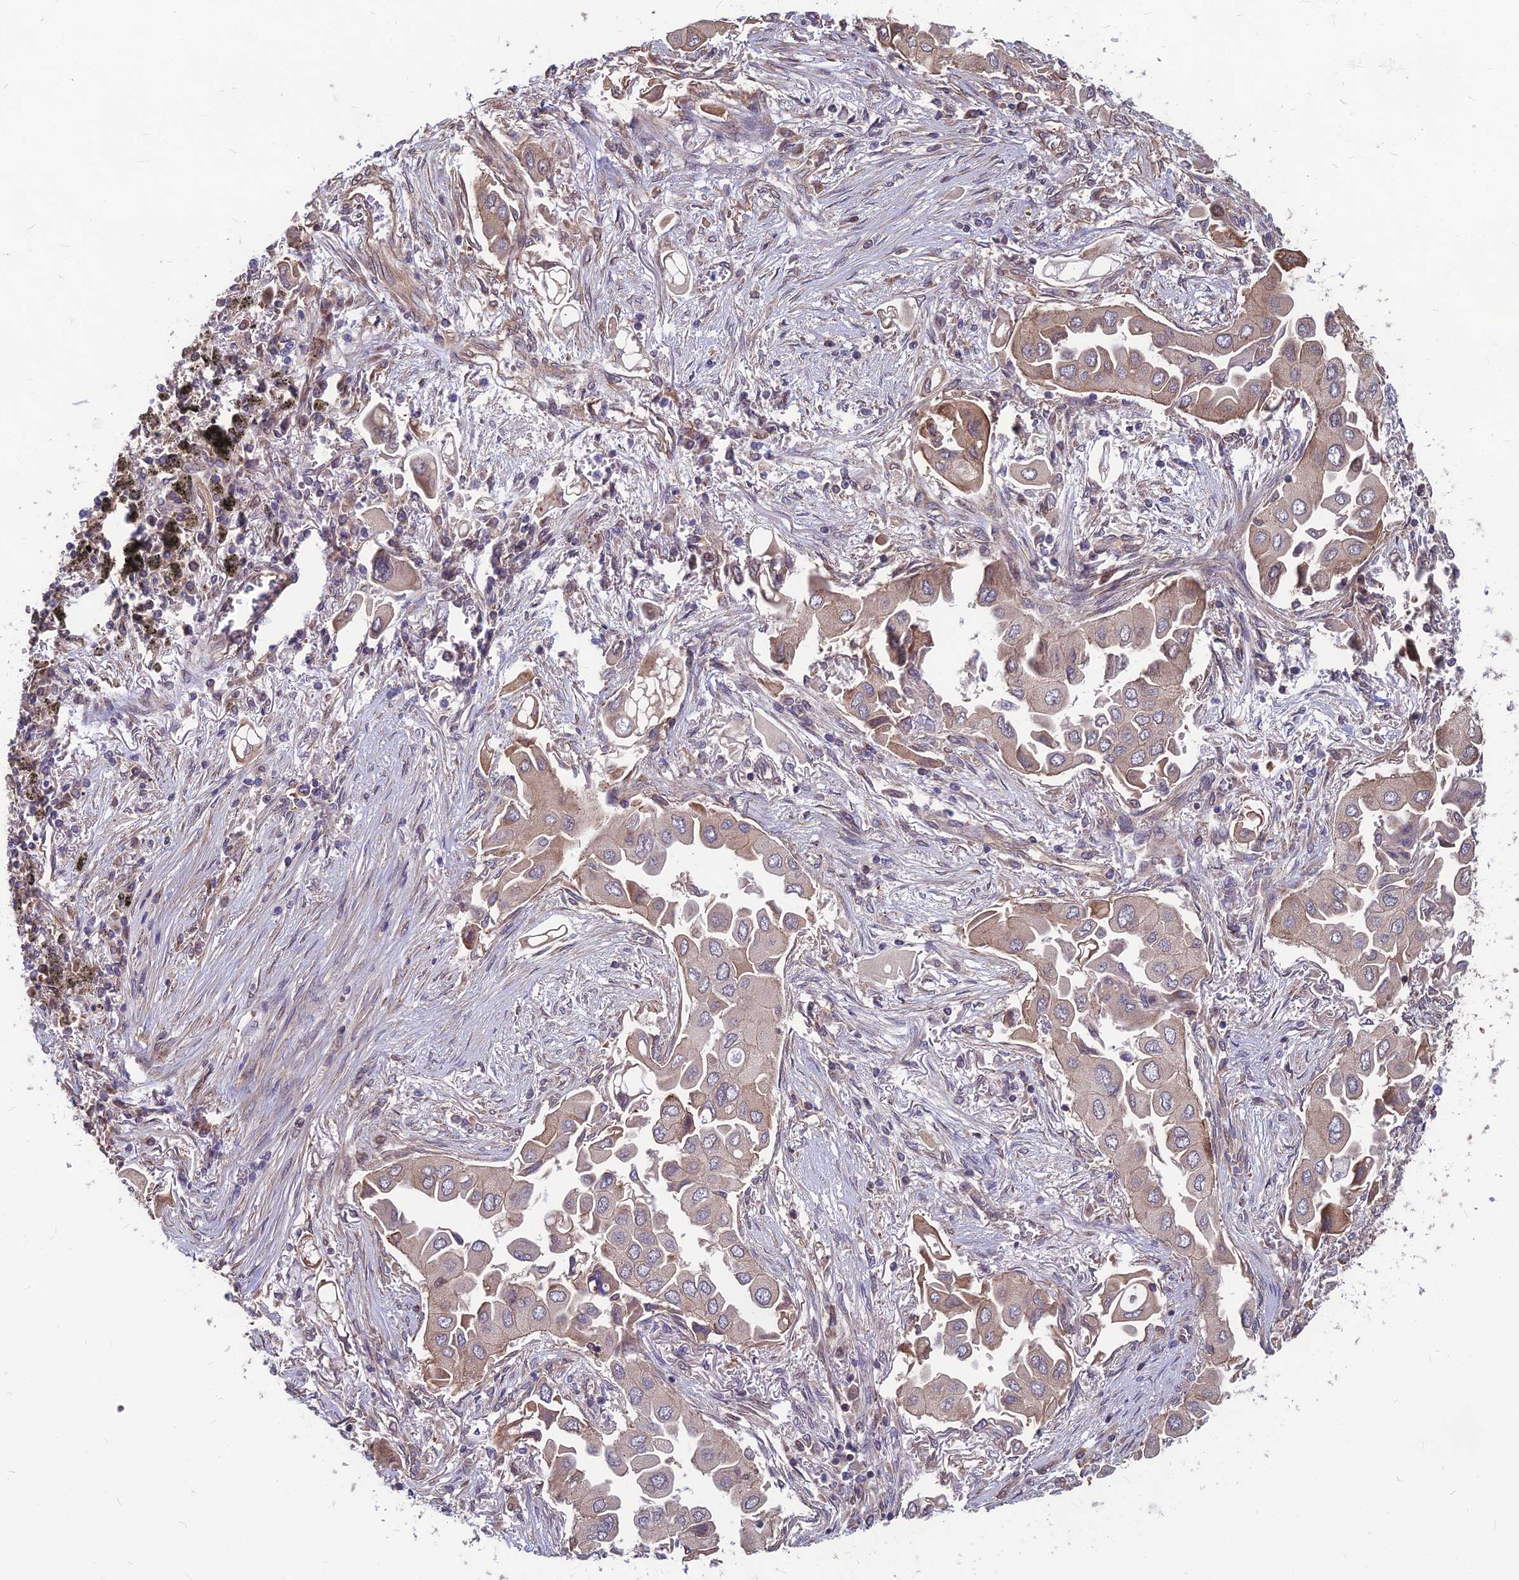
{"staining": {"intensity": "moderate", "quantity": "<25%", "location": "cytoplasmic/membranous"}, "tissue": "lung cancer", "cell_type": "Tumor cells", "image_type": "cancer", "snomed": [{"axis": "morphology", "description": "Adenocarcinoma, NOS"}, {"axis": "topography", "description": "Lung"}], "caption": "Human lung cancer (adenocarcinoma) stained with a brown dye exhibits moderate cytoplasmic/membranous positive positivity in approximately <25% of tumor cells.", "gene": "LSM6", "patient": {"sex": "female", "age": 76}}